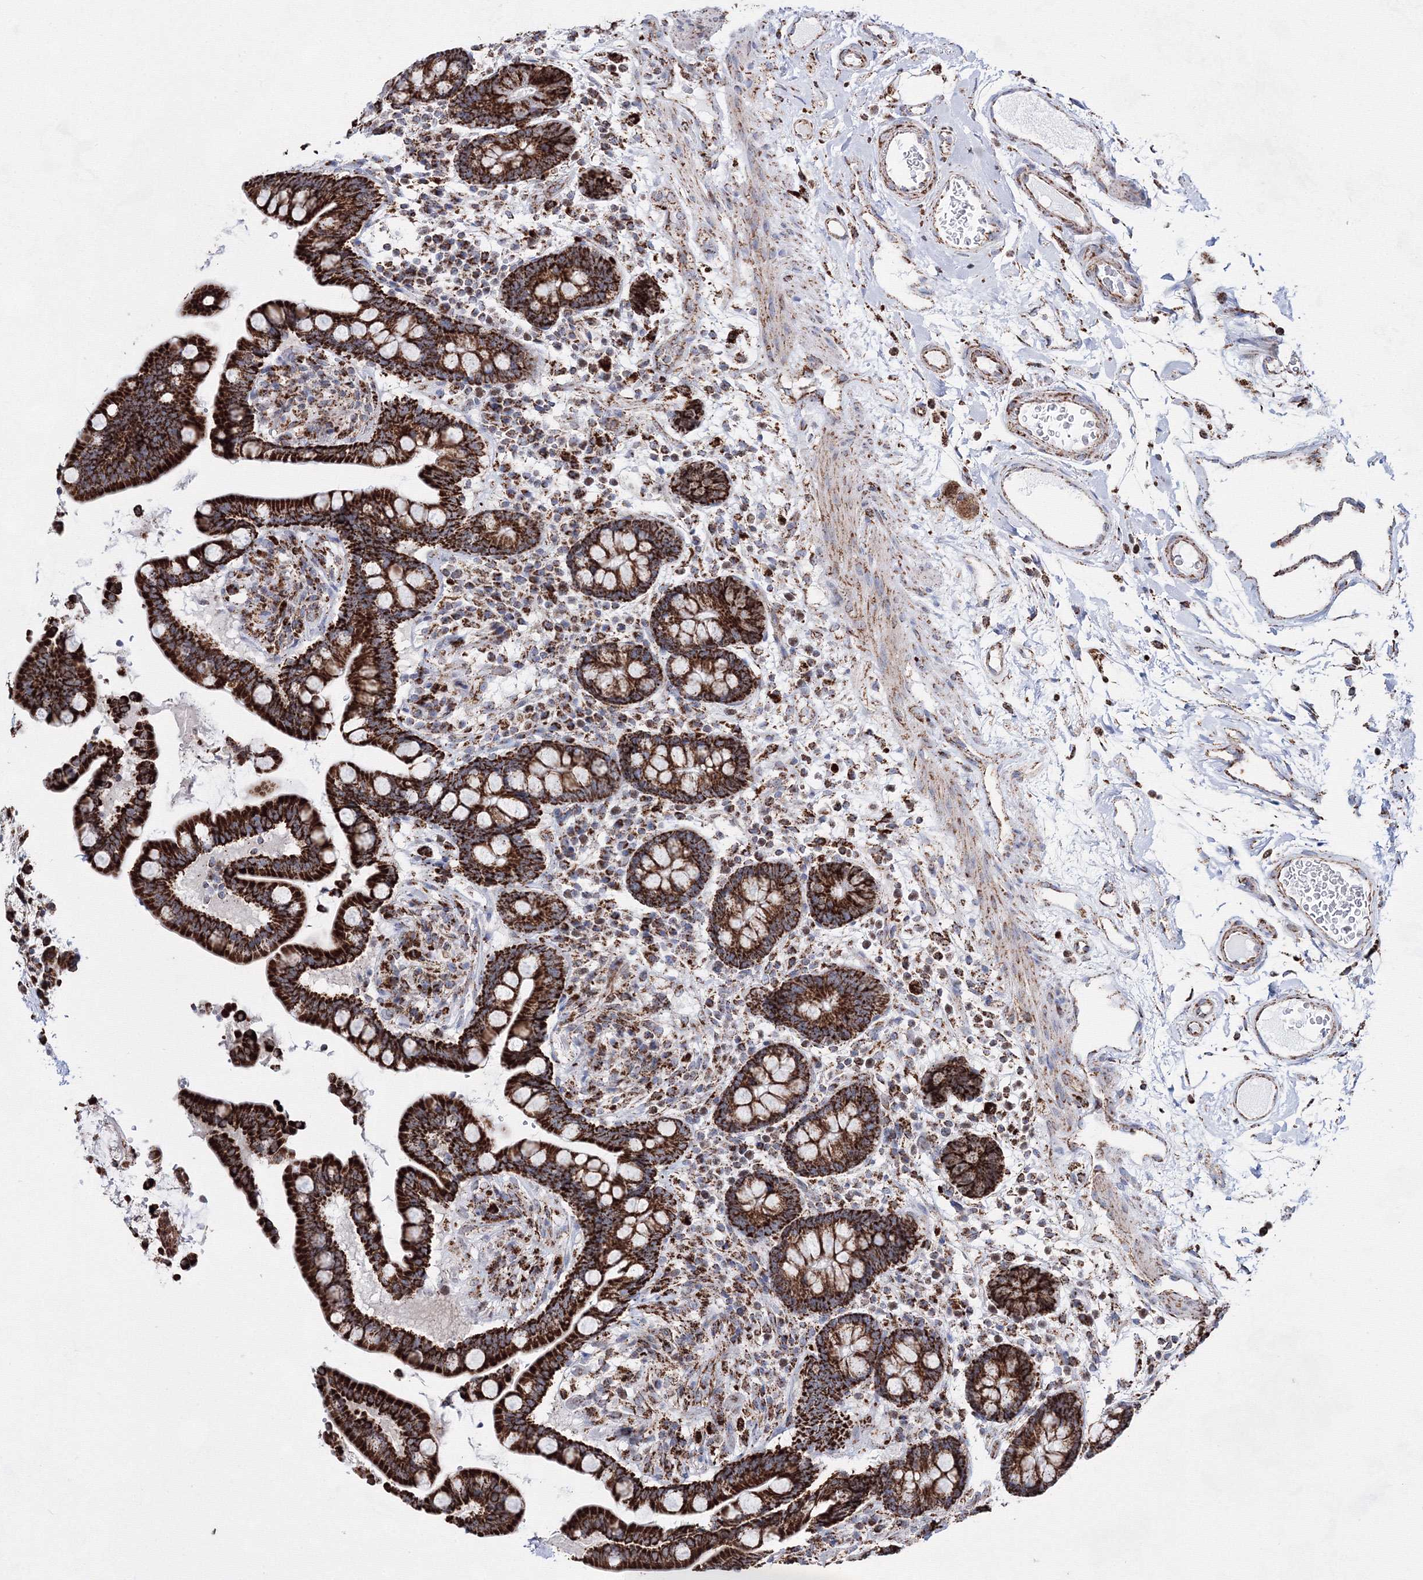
{"staining": {"intensity": "moderate", "quantity": ">75%", "location": "cytoplasmic/membranous"}, "tissue": "colon", "cell_type": "Endothelial cells", "image_type": "normal", "snomed": [{"axis": "morphology", "description": "Normal tissue, NOS"}, {"axis": "topography", "description": "Colon"}], "caption": "IHC photomicrograph of benign colon: colon stained using immunohistochemistry (IHC) reveals medium levels of moderate protein expression localized specifically in the cytoplasmic/membranous of endothelial cells, appearing as a cytoplasmic/membranous brown color.", "gene": "HADHB", "patient": {"sex": "male", "age": 73}}